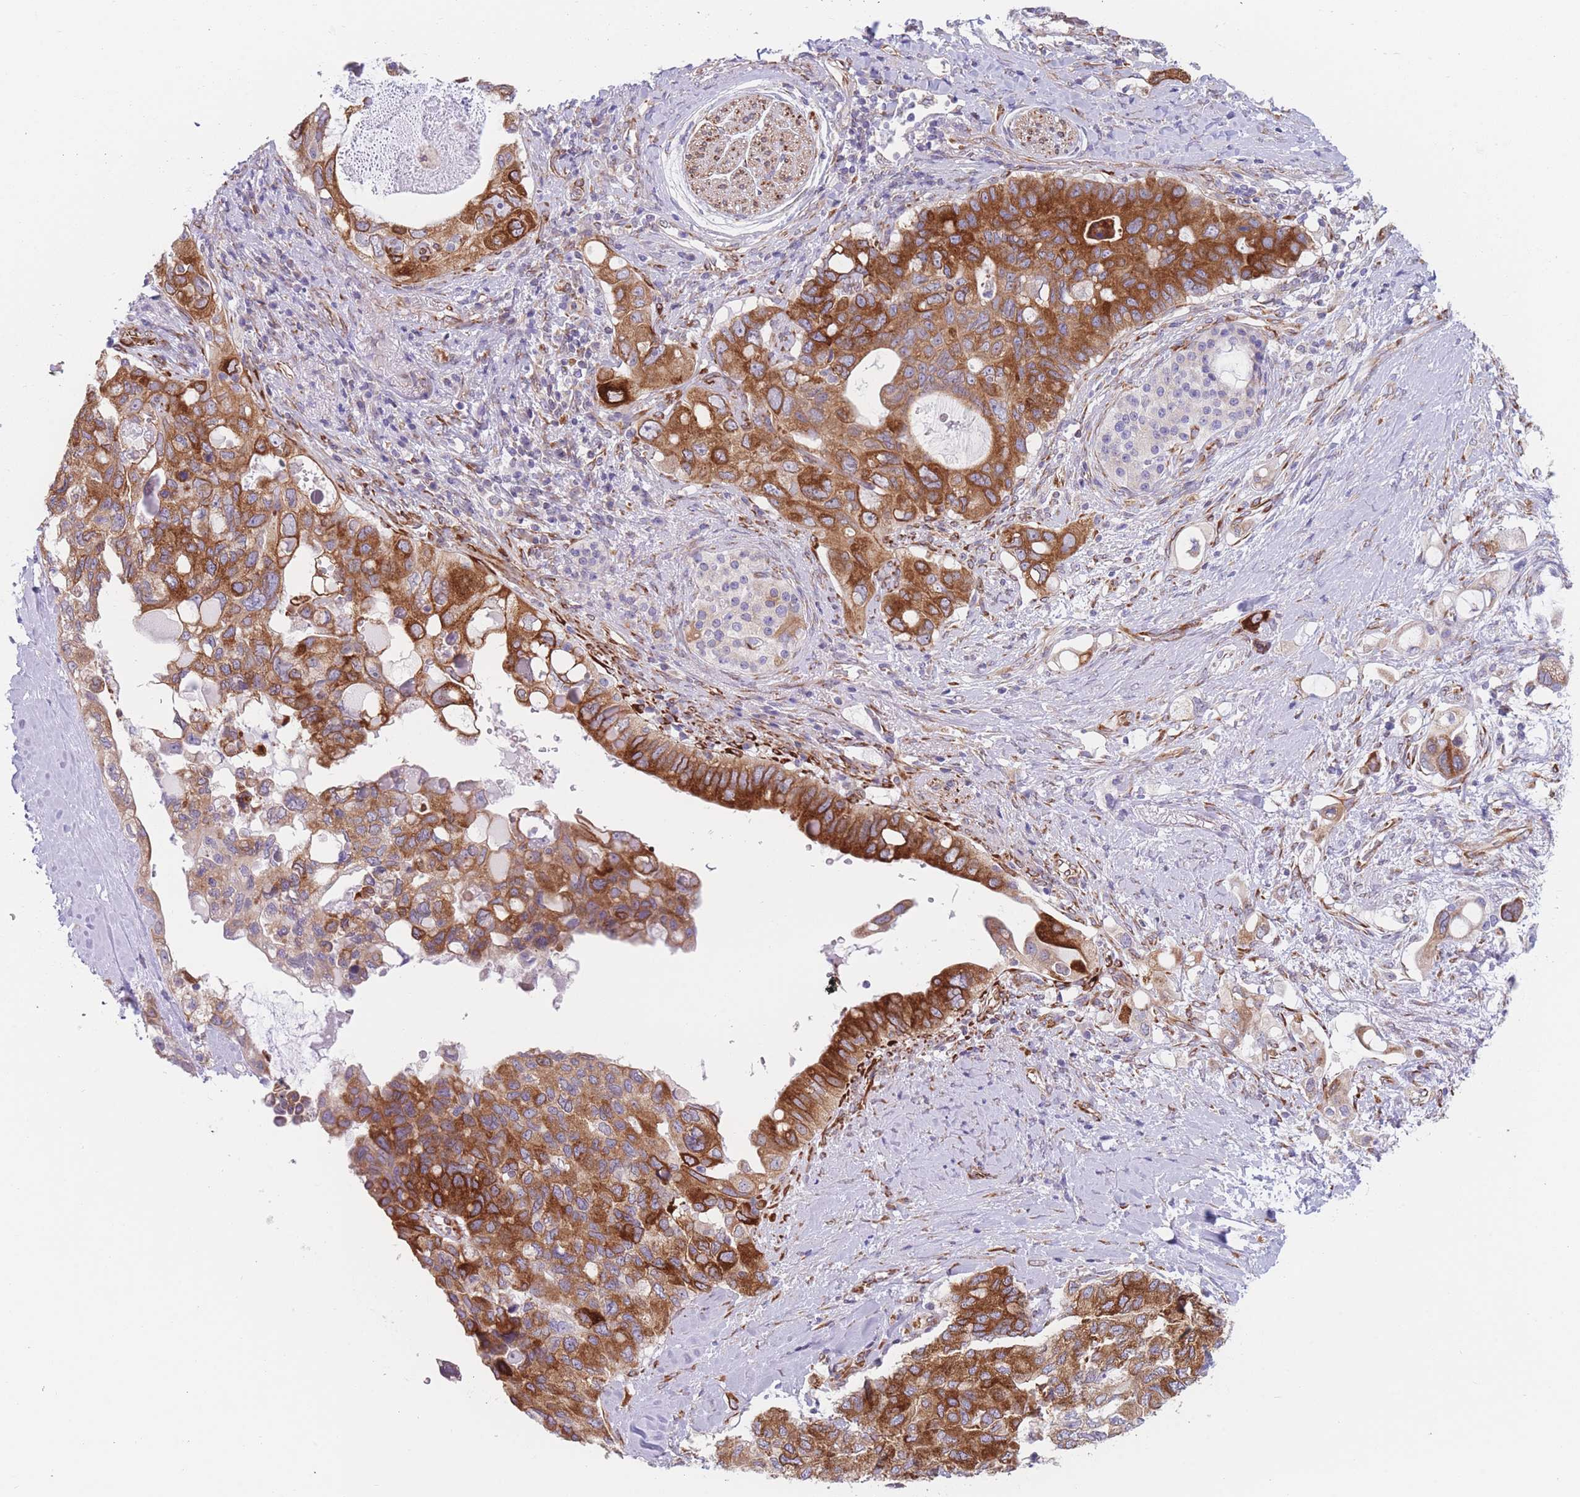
{"staining": {"intensity": "strong", "quantity": ">75%", "location": "cytoplasmic/membranous"}, "tissue": "pancreatic cancer", "cell_type": "Tumor cells", "image_type": "cancer", "snomed": [{"axis": "morphology", "description": "Adenocarcinoma, NOS"}, {"axis": "topography", "description": "Pancreas"}], "caption": "Pancreatic adenocarcinoma stained with a brown dye displays strong cytoplasmic/membranous positive positivity in about >75% of tumor cells.", "gene": "AK9", "patient": {"sex": "female", "age": 56}}